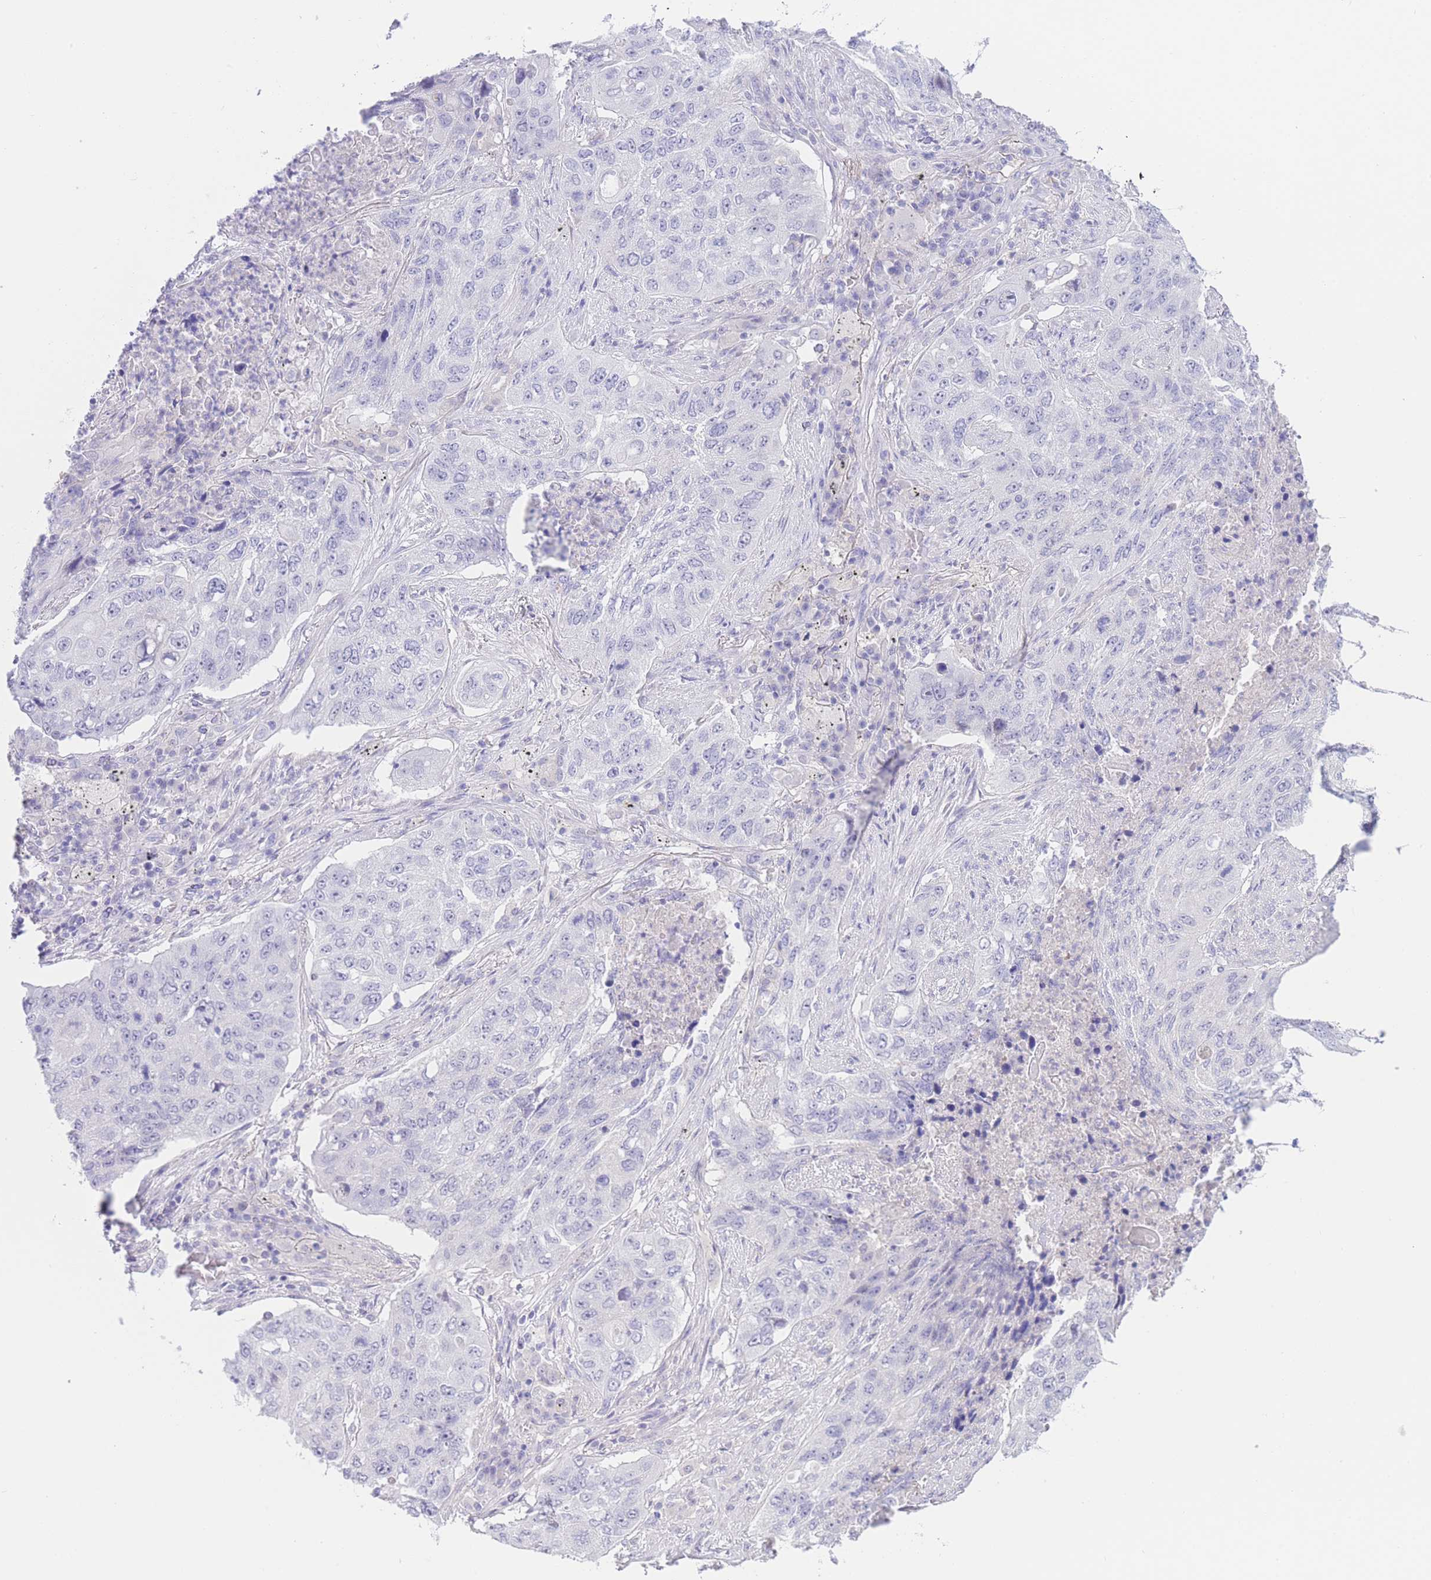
{"staining": {"intensity": "negative", "quantity": "none", "location": "none"}, "tissue": "lung cancer", "cell_type": "Tumor cells", "image_type": "cancer", "snomed": [{"axis": "morphology", "description": "Squamous cell carcinoma, NOS"}, {"axis": "topography", "description": "Lung"}], "caption": "This micrograph is of lung cancer (squamous cell carcinoma) stained with immunohistochemistry to label a protein in brown with the nuclei are counter-stained blue. There is no staining in tumor cells.", "gene": "ZNF212", "patient": {"sex": "female", "age": 63}}